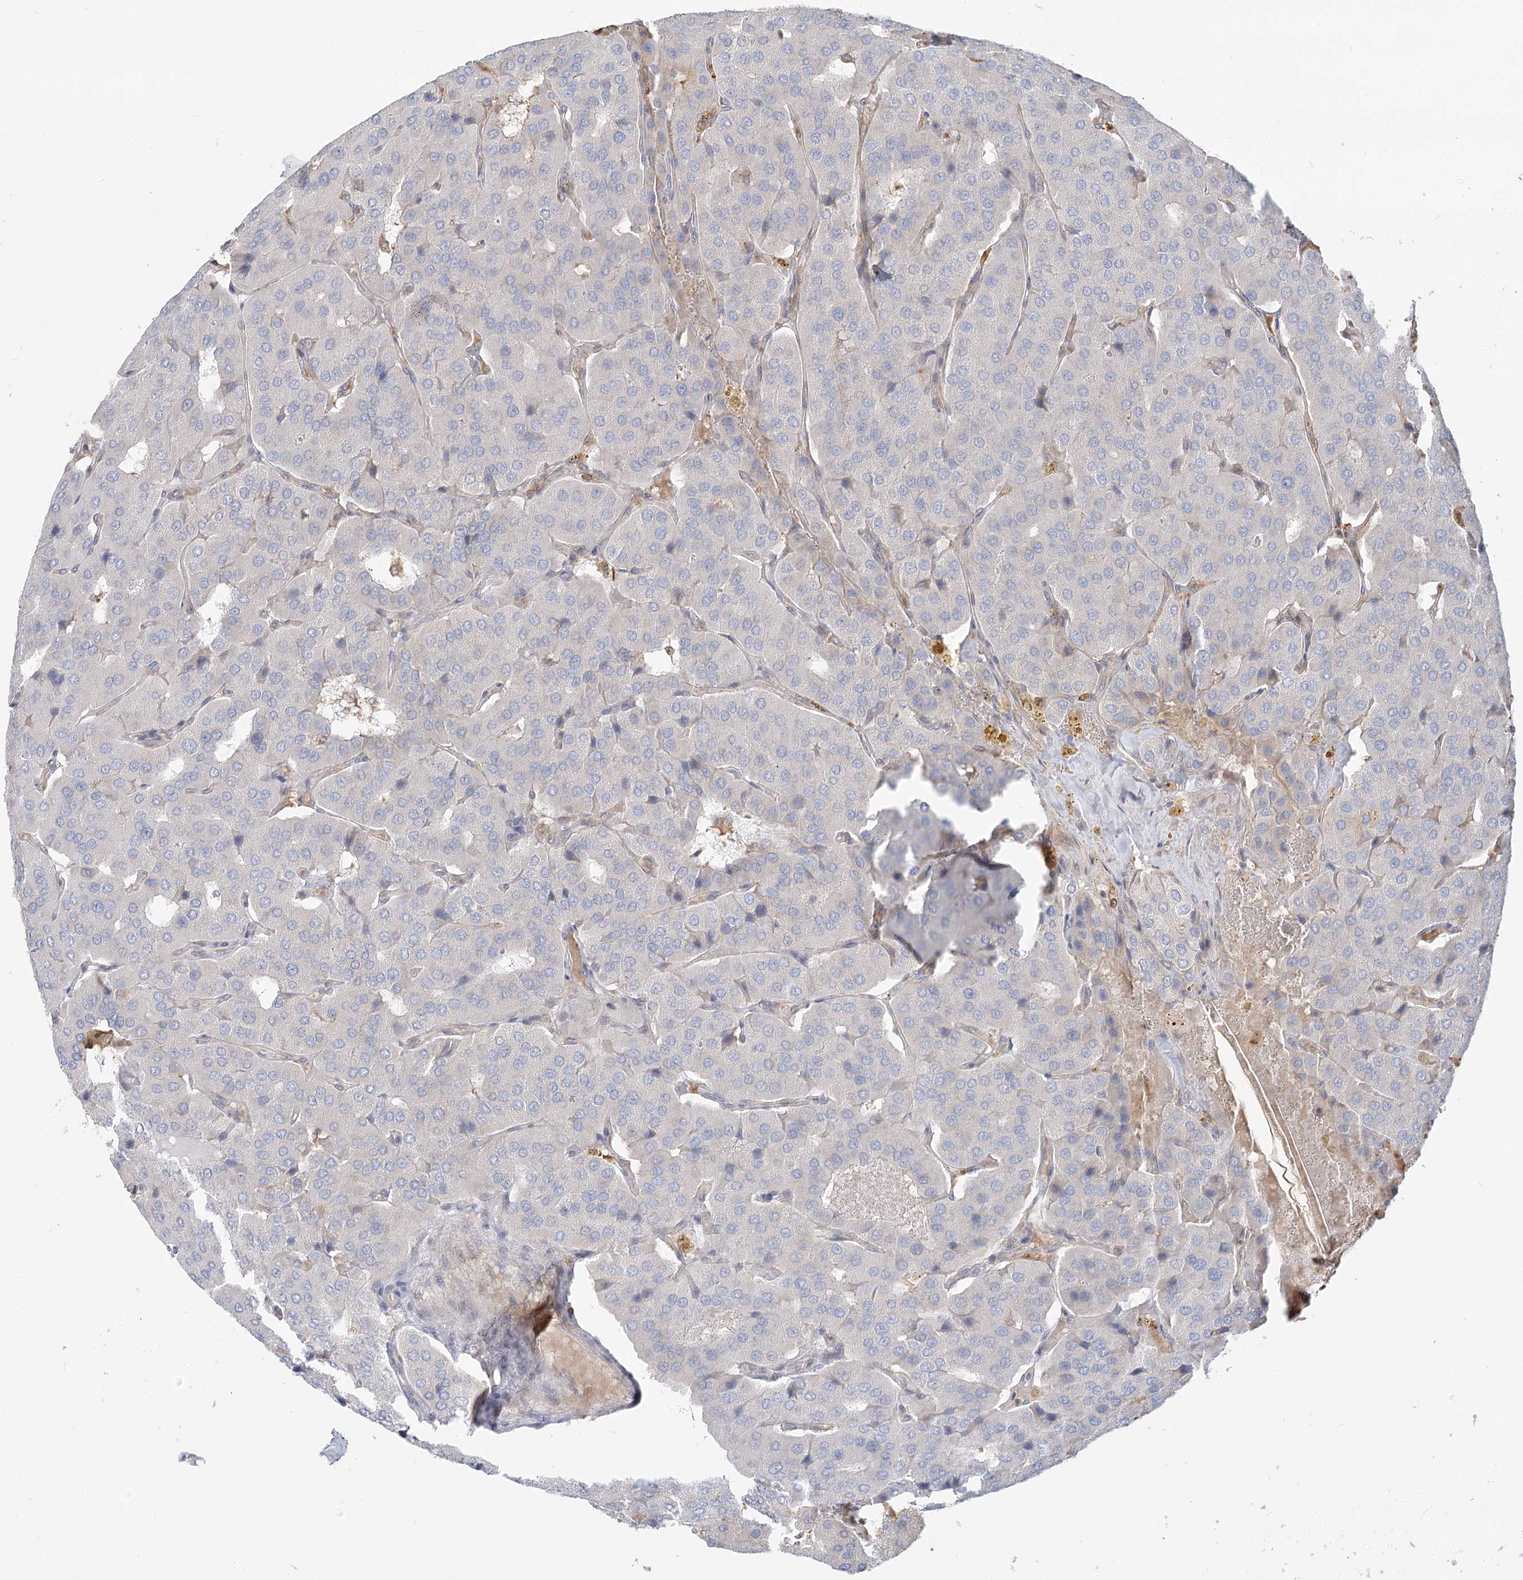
{"staining": {"intensity": "negative", "quantity": "none", "location": "none"}, "tissue": "parathyroid gland", "cell_type": "Glandular cells", "image_type": "normal", "snomed": [{"axis": "morphology", "description": "Normal tissue, NOS"}, {"axis": "morphology", "description": "Adenoma, NOS"}, {"axis": "topography", "description": "Parathyroid gland"}], "caption": "Glandular cells show no significant expression in benign parathyroid gland.", "gene": "MTMR3", "patient": {"sex": "female", "age": 86}}